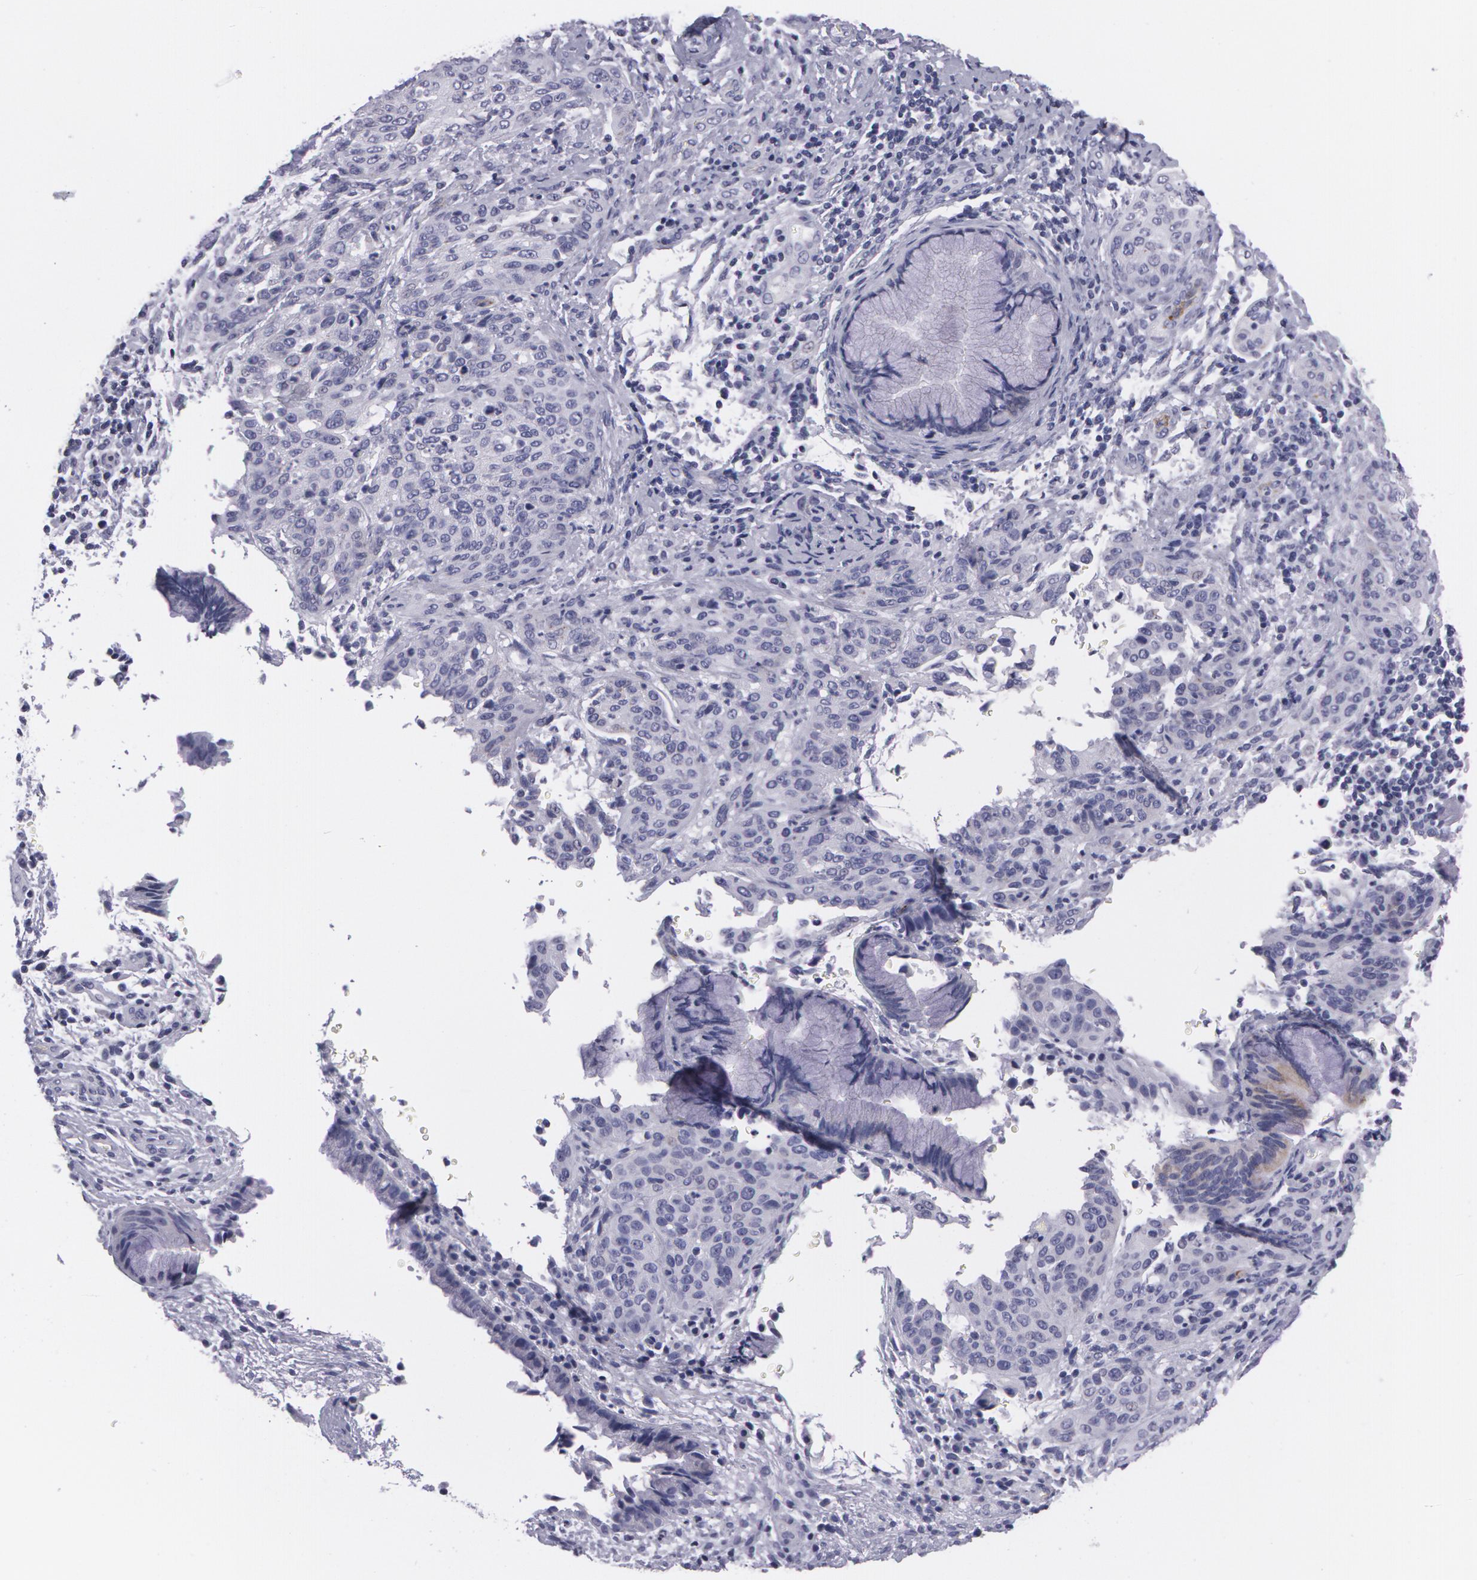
{"staining": {"intensity": "negative", "quantity": "none", "location": "none"}, "tissue": "cervical cancer", "cell_type": "Tumor cells", "image_type": "cancer", "snomed": [{"axis": "morphology", "description": "Squamous cell carcinoma, NOS"}, {"axis": "topography", "description": "Cervix"}], "caption": "High power microscopy histopathology image of an immunohistochemistry photomicrograph of cervical cancer (squamous cell carcinoma), revealing no significant expression in tumor cells.", "gene": "AMACR", "patient": {"sex": "female", "age": 41}}